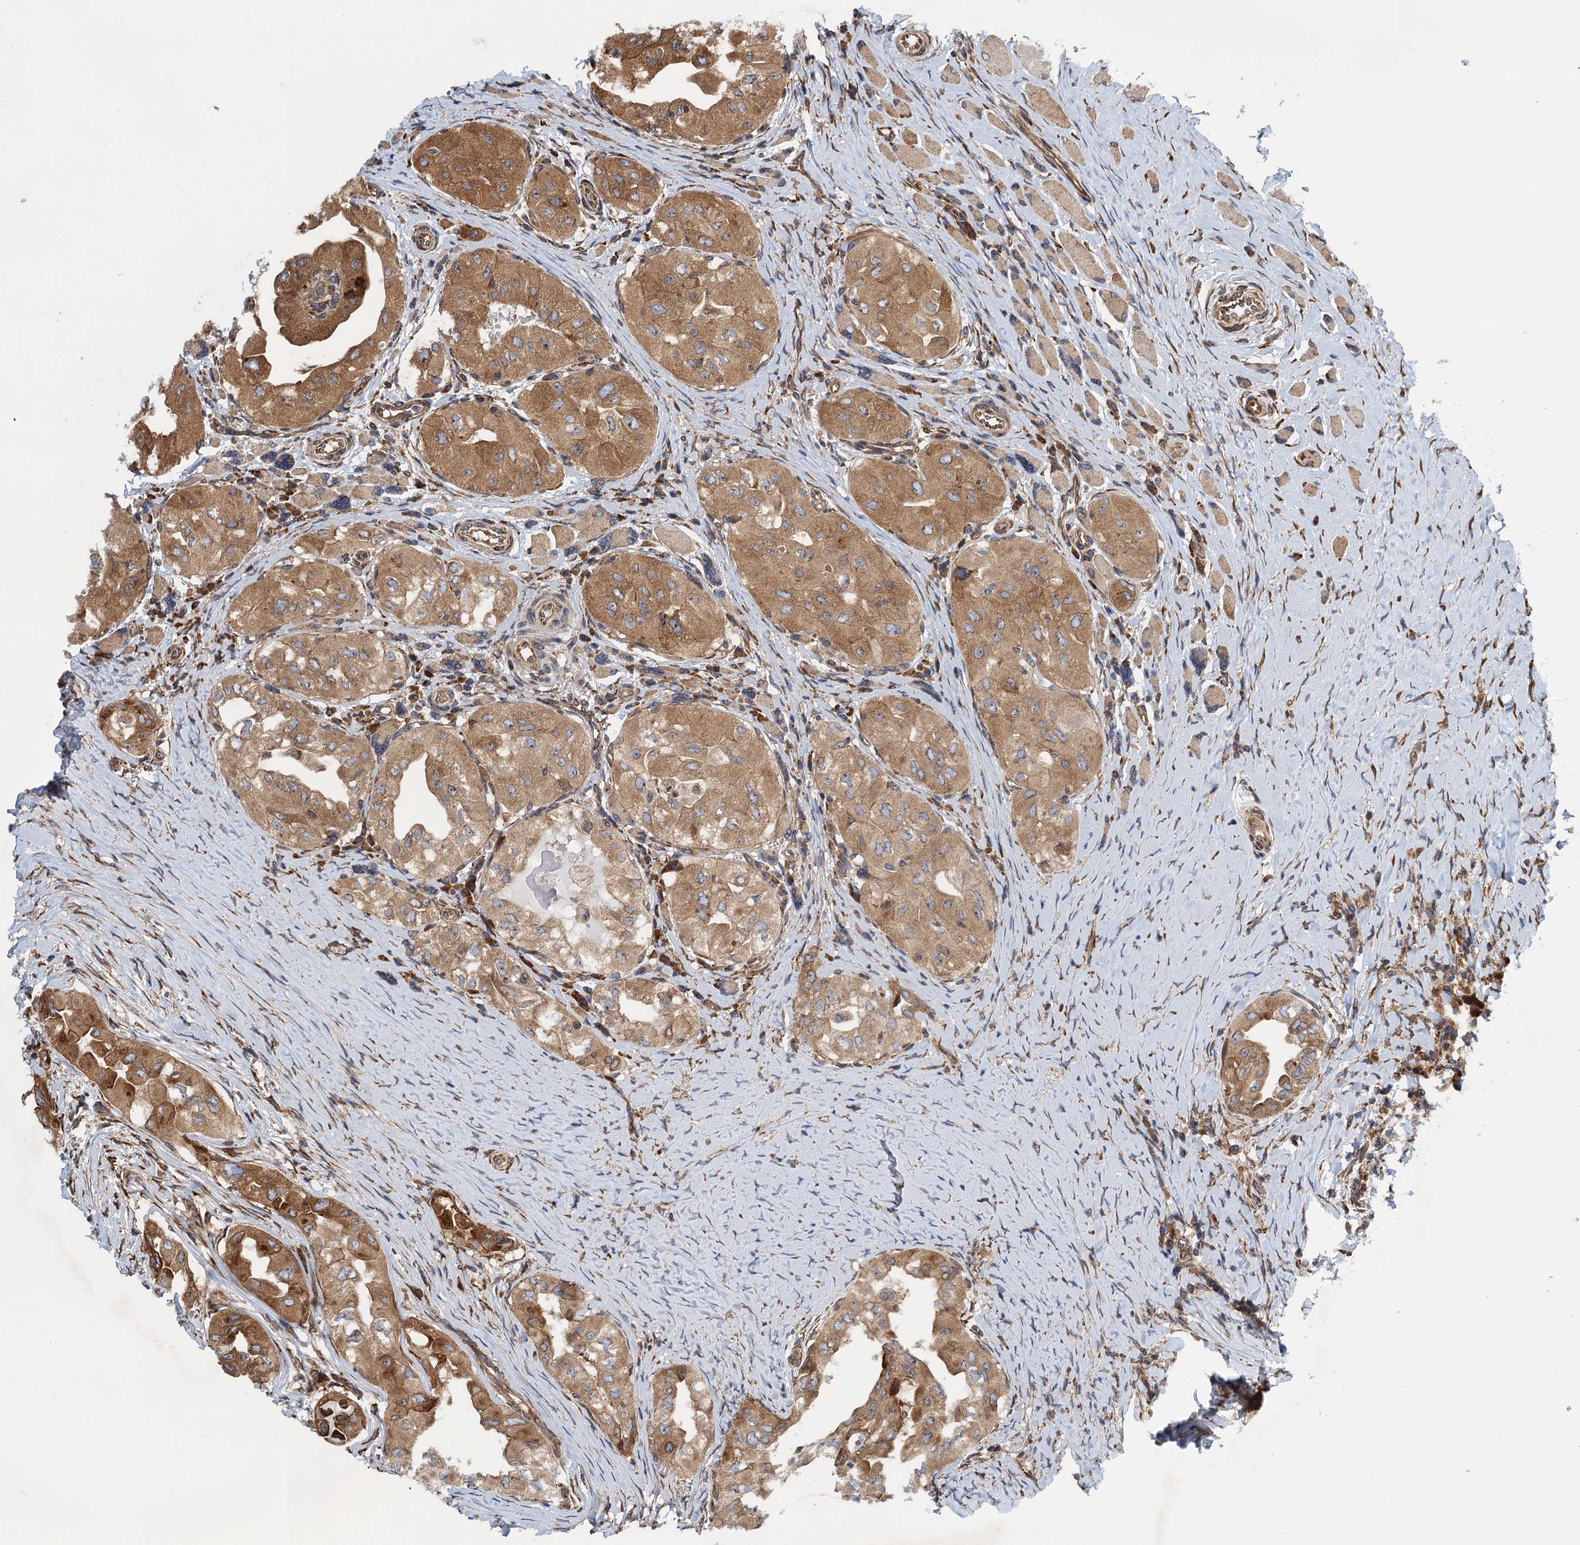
{"staining": {"intensity": "moderate", "quantity": ">75%", "location": "cytoplasmic/membranous"}, "tissue": "thyroid cancer", "cell_type": "Tumor cells", "image_type": "cancer", "snomed": [{"axis": "morphology", "description": "Papillary adenocarcinoma, NOS"}, {"axis": "topography", "description": "Thyroid gland"}], "caption": "Immunohistochemical staining of human papillary adenocarcinoma (thyroid) demonstrates medium levels of moderate cytoplasmic/membranous protein positivity in approximately >75% of tumor cells.", "gene": "MDM1", "patient": {"sex": "female", "age": 59}}